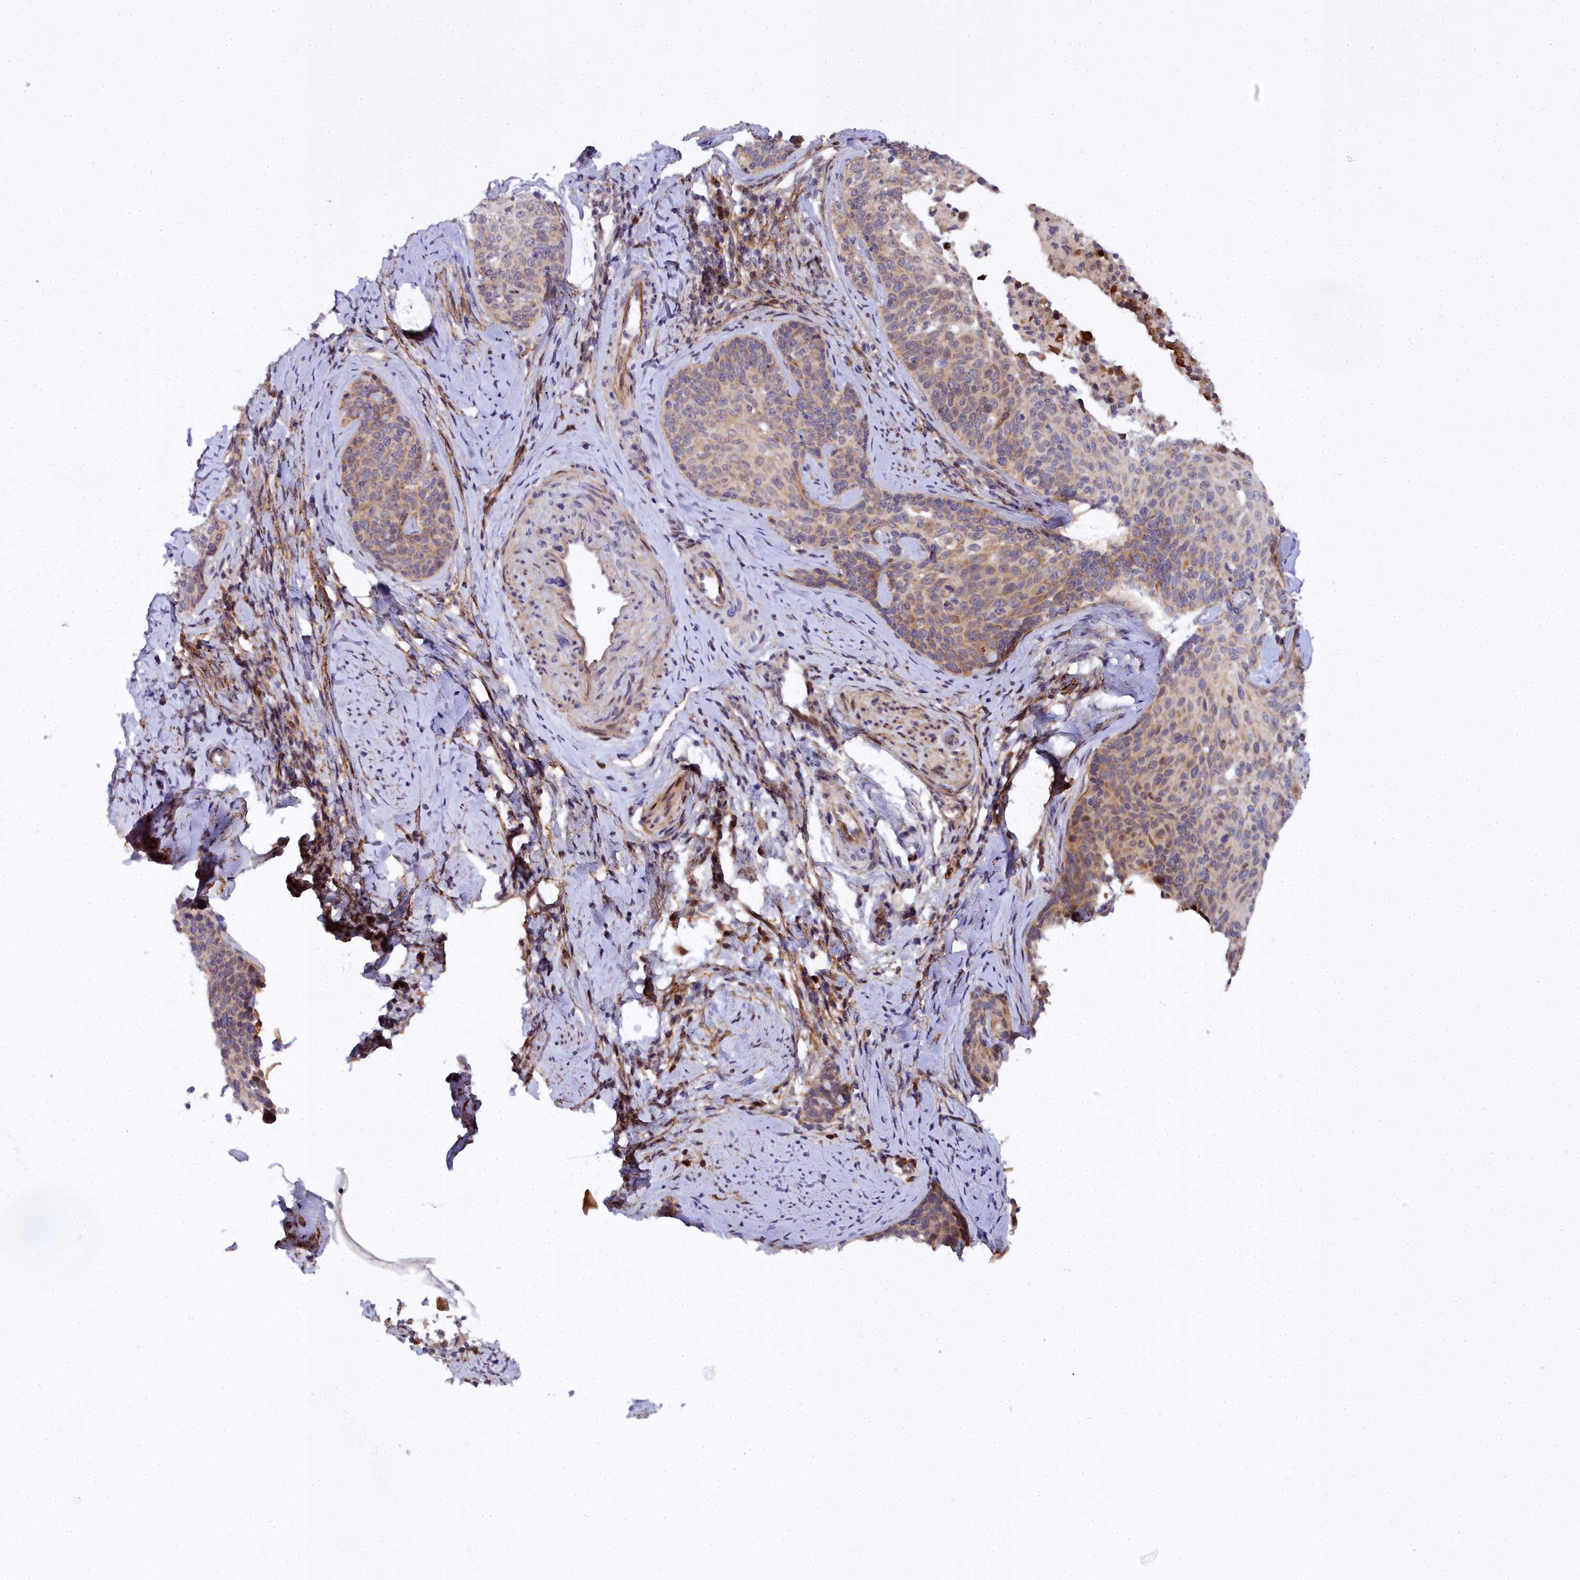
{"staining": {"intensity": "weak", "quantity": ">75%", "location": "cytoplasmic/membranous"}, "tissue": "cervical cancer", "cell_type": "Tumor cells", "image_type": "cancer", "snomed": [{"axis": "morphology", "description": "Squamous cell carcinoma, NOS"}, {"axis": "topography", "description": "Cervix"}], "caption": "The immunohistochemical stain shows weak cytoplasmic/membranous staining in tumor cells of cervical squamous cell carcinoma tissue.", "gene": "MRPS11", "patient": {"sex": "female", "age": 50}}